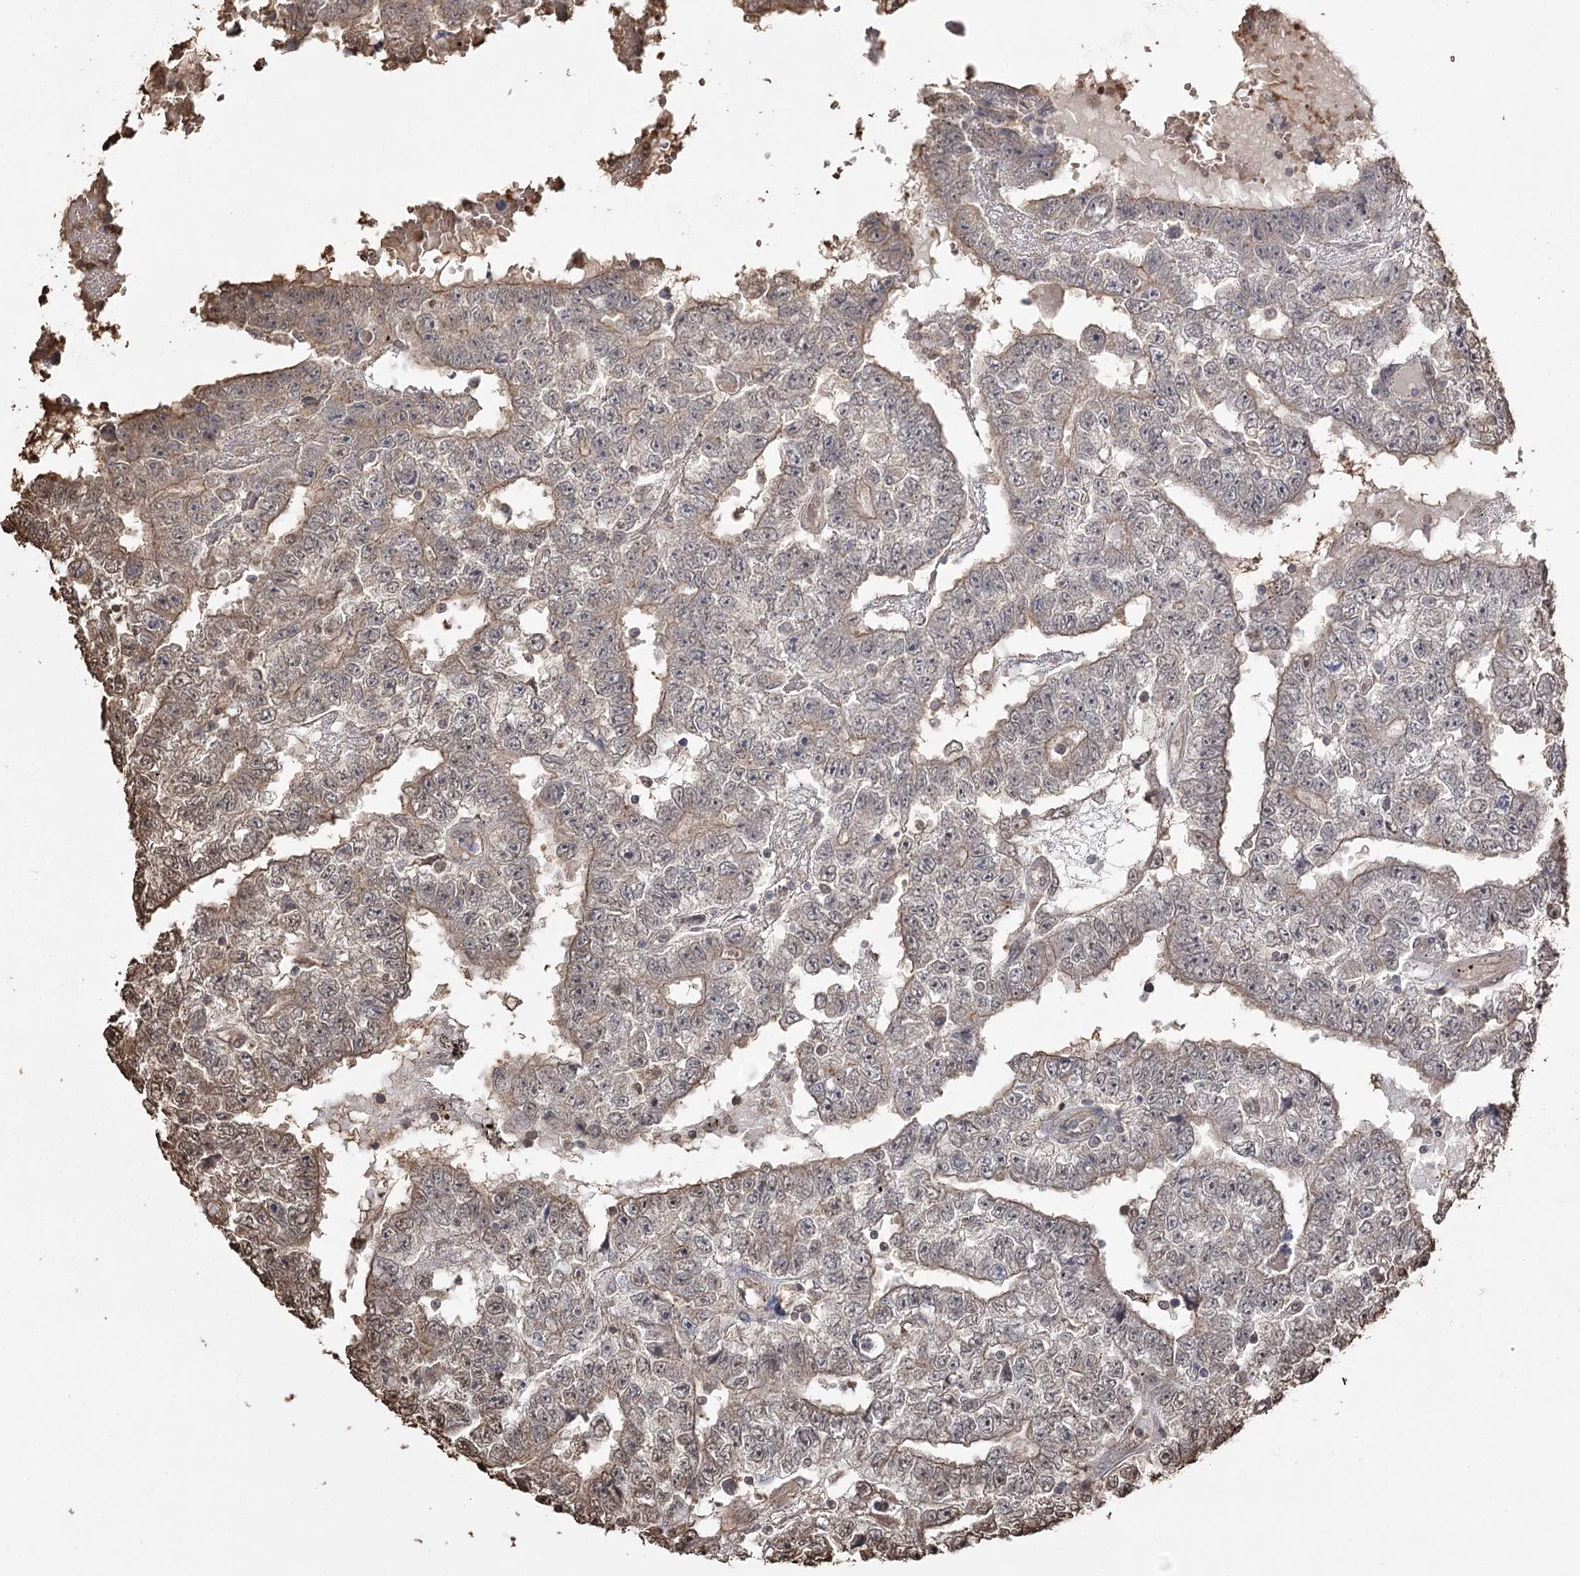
{"staining": {"intensity": "weak", "quantity": "25%-75%", "location": "cytoplasmic/membranous"}, "tissue": "testis cancer", "cell_type": "Tumor cells", "image_type": "cancer", "snomed": [{"axis": "morphology", "description": "Carcinoma, Embryonal, NOS"}, {"axis": "topography", "description": "Testis"}], "caption": "This is a photomicrograph of immunohistochemistry staining of testis cancer, which shows weak positivity in the cytoplasmic/membranous of tumor cells.", "gene": "PLCH1", "patient": {"sex": "male", "age": 25}}